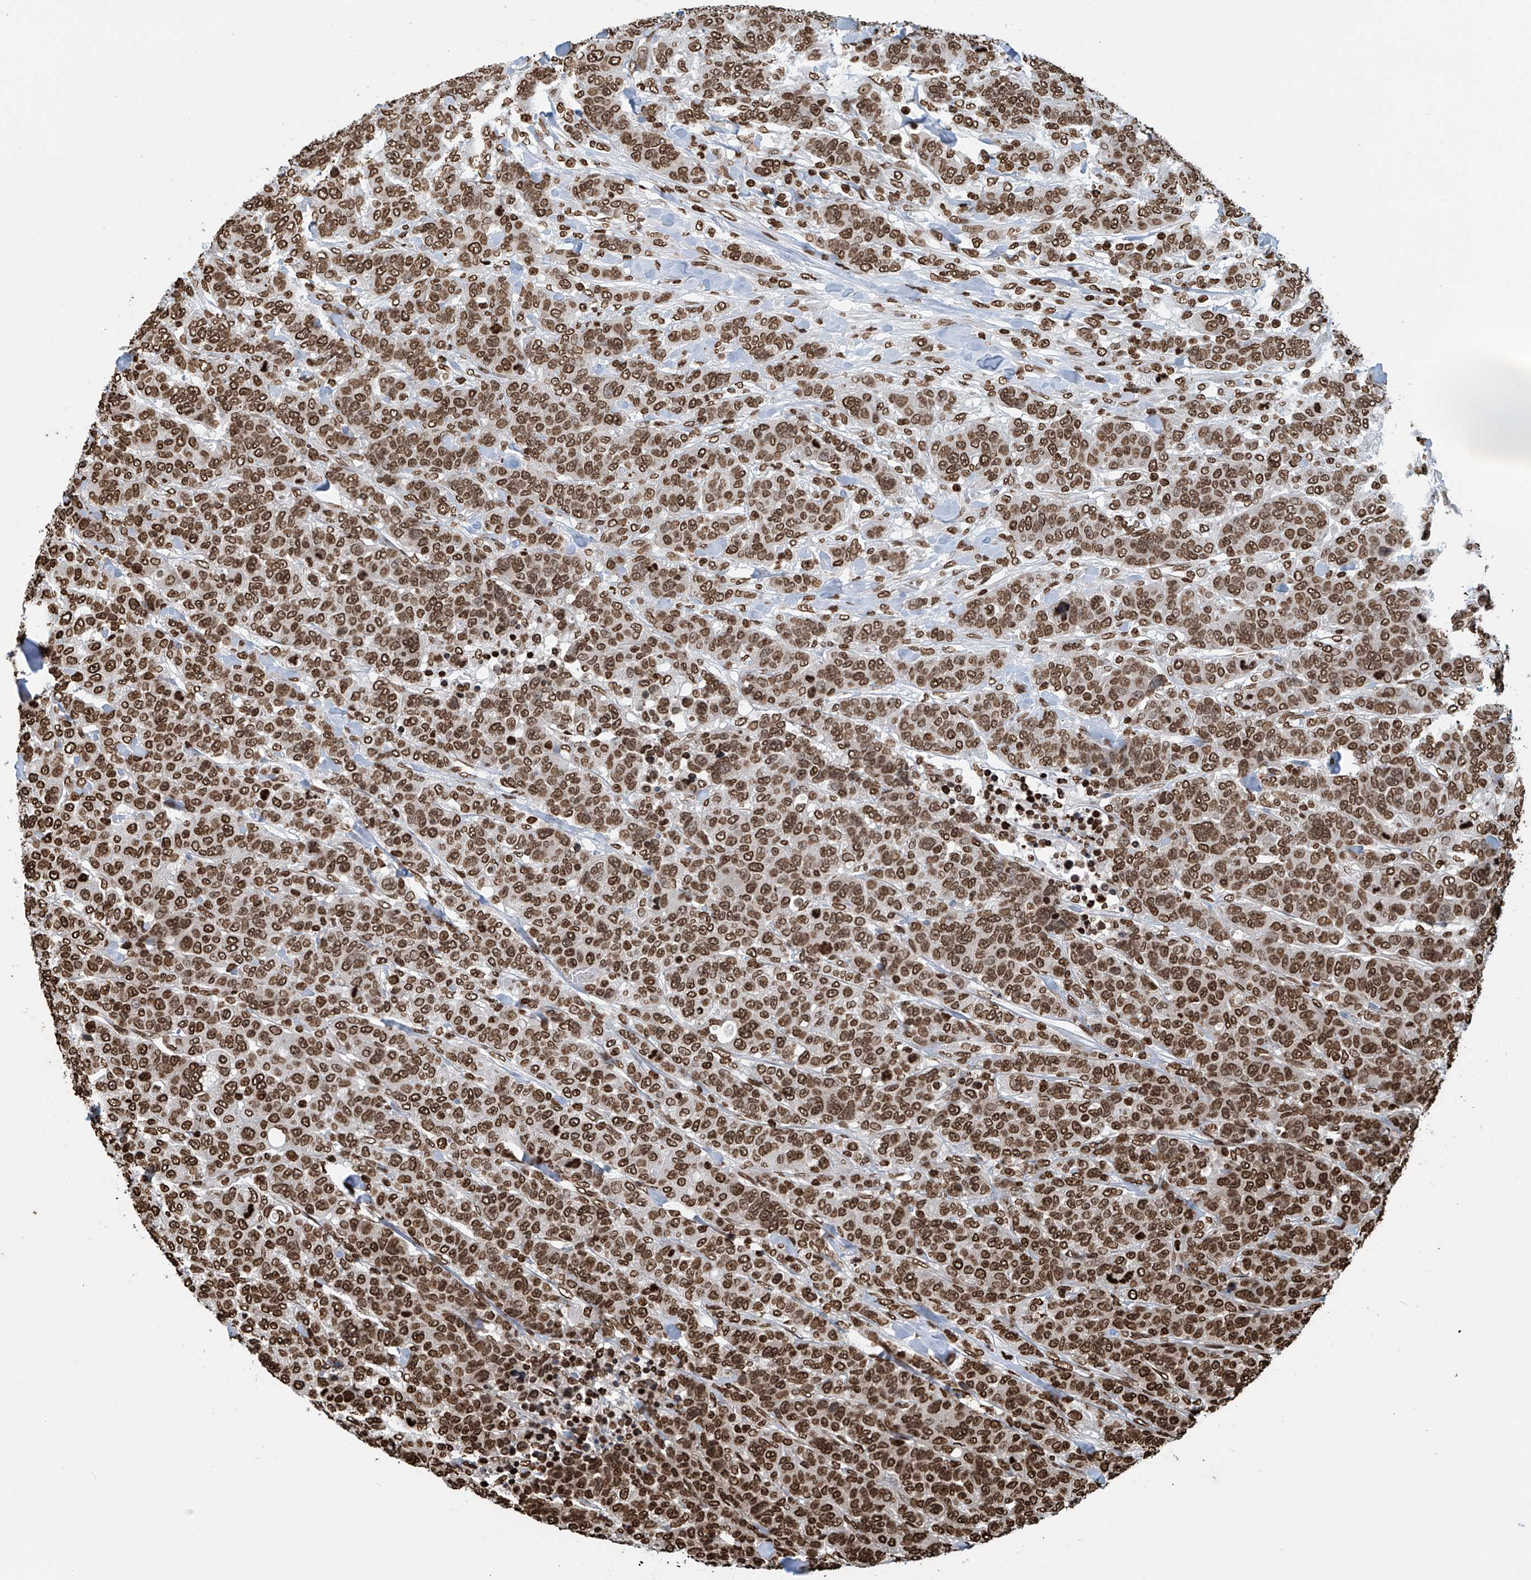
{"staining": {"intensity": "strong", "quantity": ">75%", "location": "nuclear"}, "tissue": "breast cancer", "cell_type": "Tumor cells", "image_type": "cancer", "snomed": [{"axis": "morphology", "description": "Duct carcinoma"}, {"axis": "topography", "description": "Breast"}], "caption": "A brown stain shows strong nuclear positivity of a protein in human breast invasive ductal carcinoma tumor cells.", "gene": "DPPA2", "patient": {"sex": "female", "age": 37}}